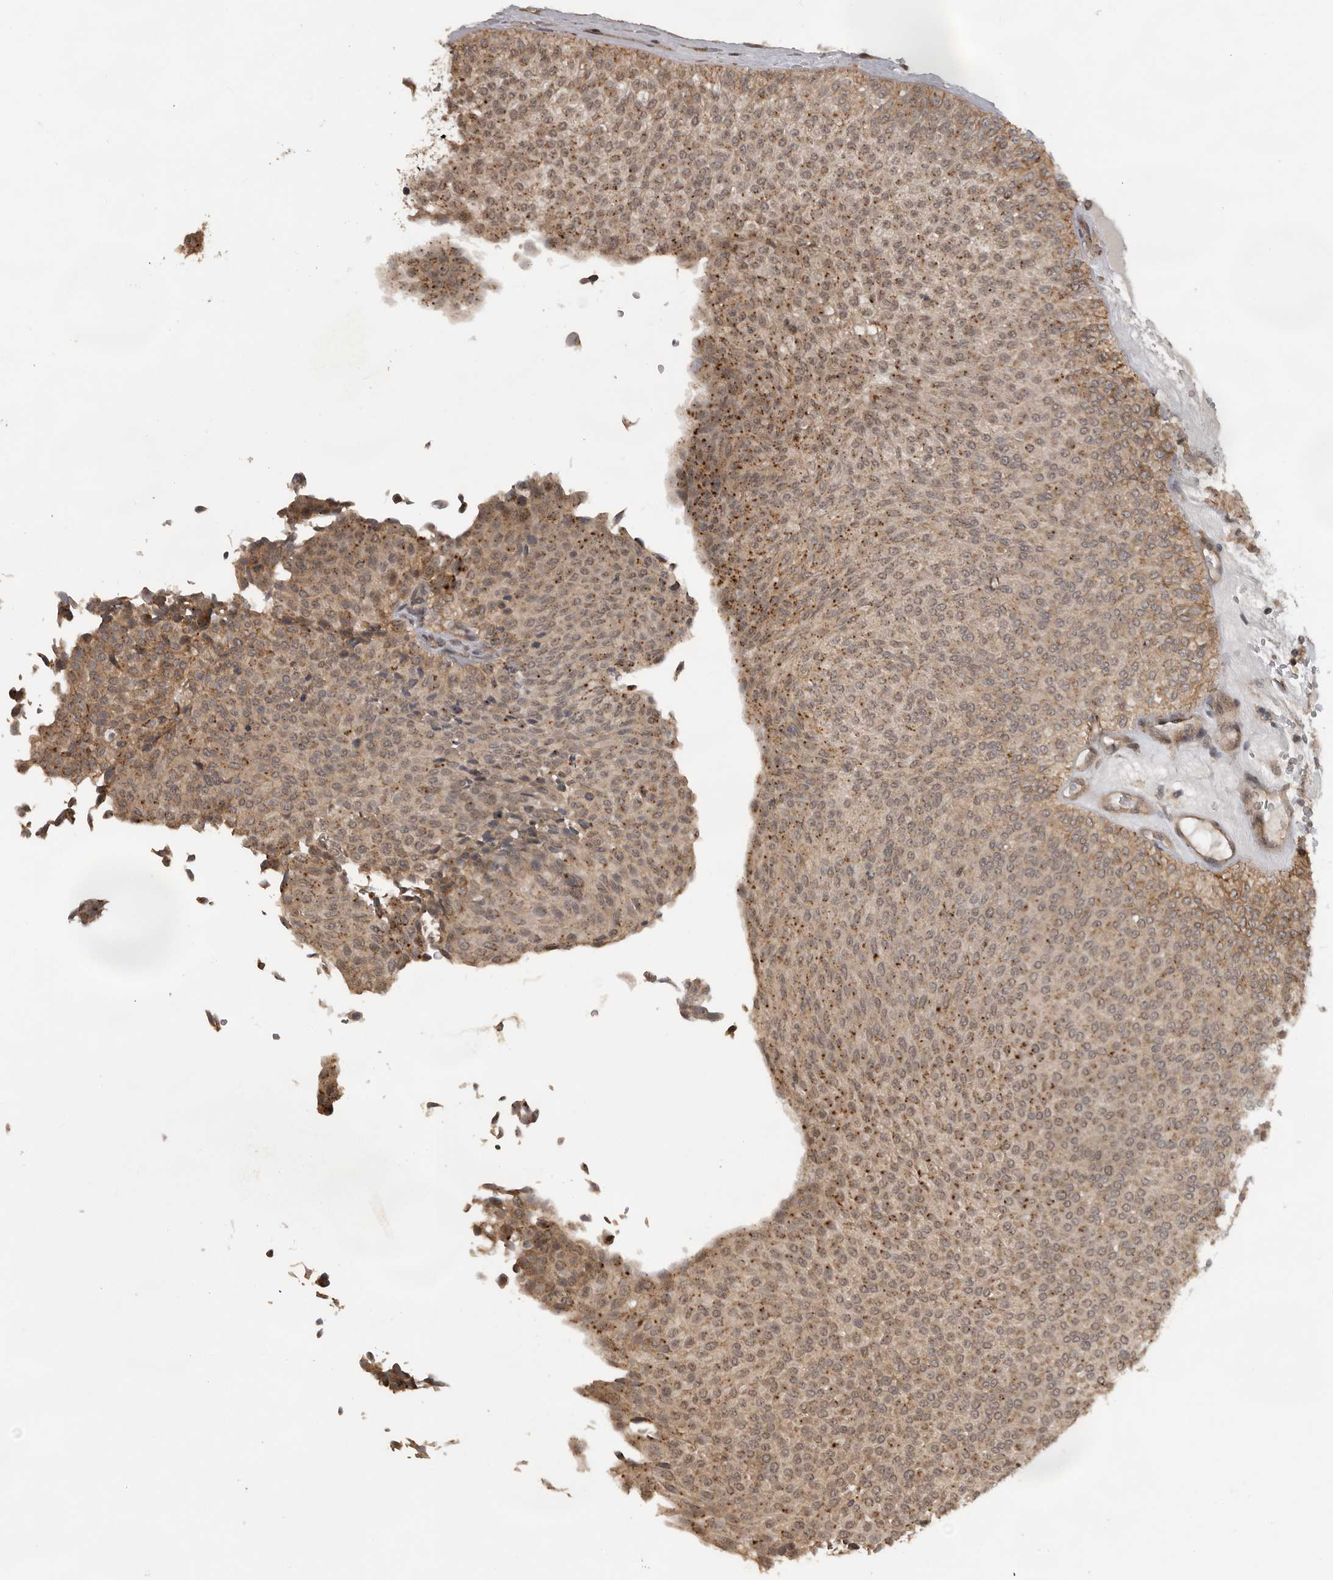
{"staining": {"intensity": "moderate", "quantity": "25%-75%", "location": "cytoplasmic/membranous,nuclear"}, "tissue": "urothelial cancer", "cell_type": "Tumor cells", "image_type": "cancer", "snomed": [{"axis": "morphology", "description": "Urothelial carcinoma, Low grade"}, {"axis": "topography", "description": "Urinary bladder"}], "caption": "IHC histopathology image of neoplastic tissue: human urothelial carcinoma (low-grade) stained using immunohistochemistry (IHC) demonstrates medium levels of moderate protein expression localized specifically in the cytoplasmic/membranous and nuclear of tumor cells, appearing as a cytoplasmic/membranous and nuclear brown color.", "gene": "CEP350", "patient": {"sex": "male", "age": 78}}